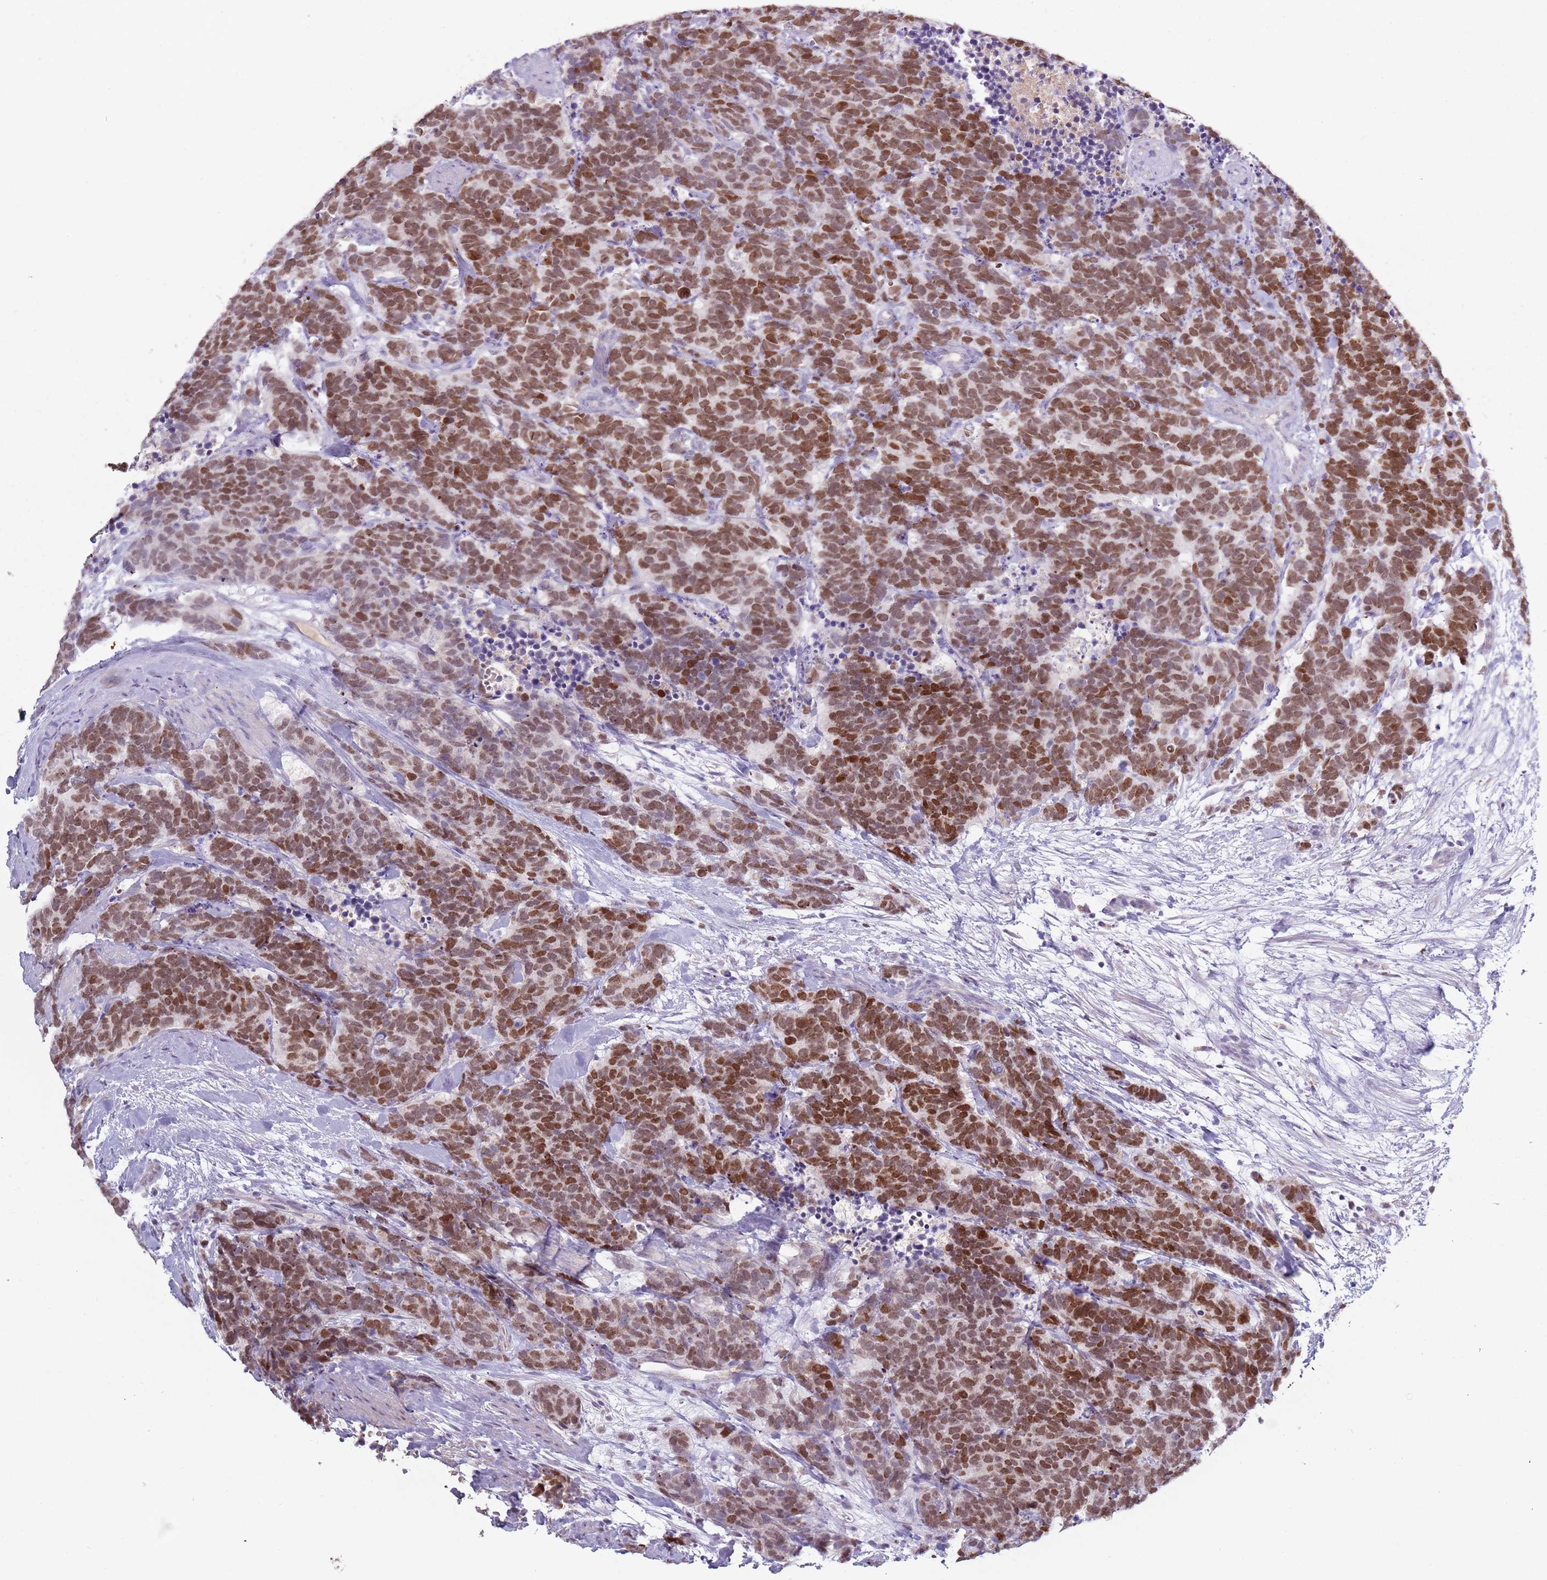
{"staining": {"intensity": "strong", "quantity": ">75%", "location": "nuclear"}, "tissue": "carcinoid", "cell_type": "Tumor cells", "image_type": "cancer", "snomed": [{"axis": "morphology", "description": "Carcinoma, NOS"}, {"axis": "morphology", "description": "Carcinoid, malignant, NOS"}, {"axis": "topography", "description": "Prostate"}], "caption": "A brown stain highlights strong nuclear positivity of a protein in human carcinoid tumor cells. (DAB IHC with brightfield microscopy, high magnification).", "gene": "SYS1", "patient": {"sex": "male", "age": 57}}